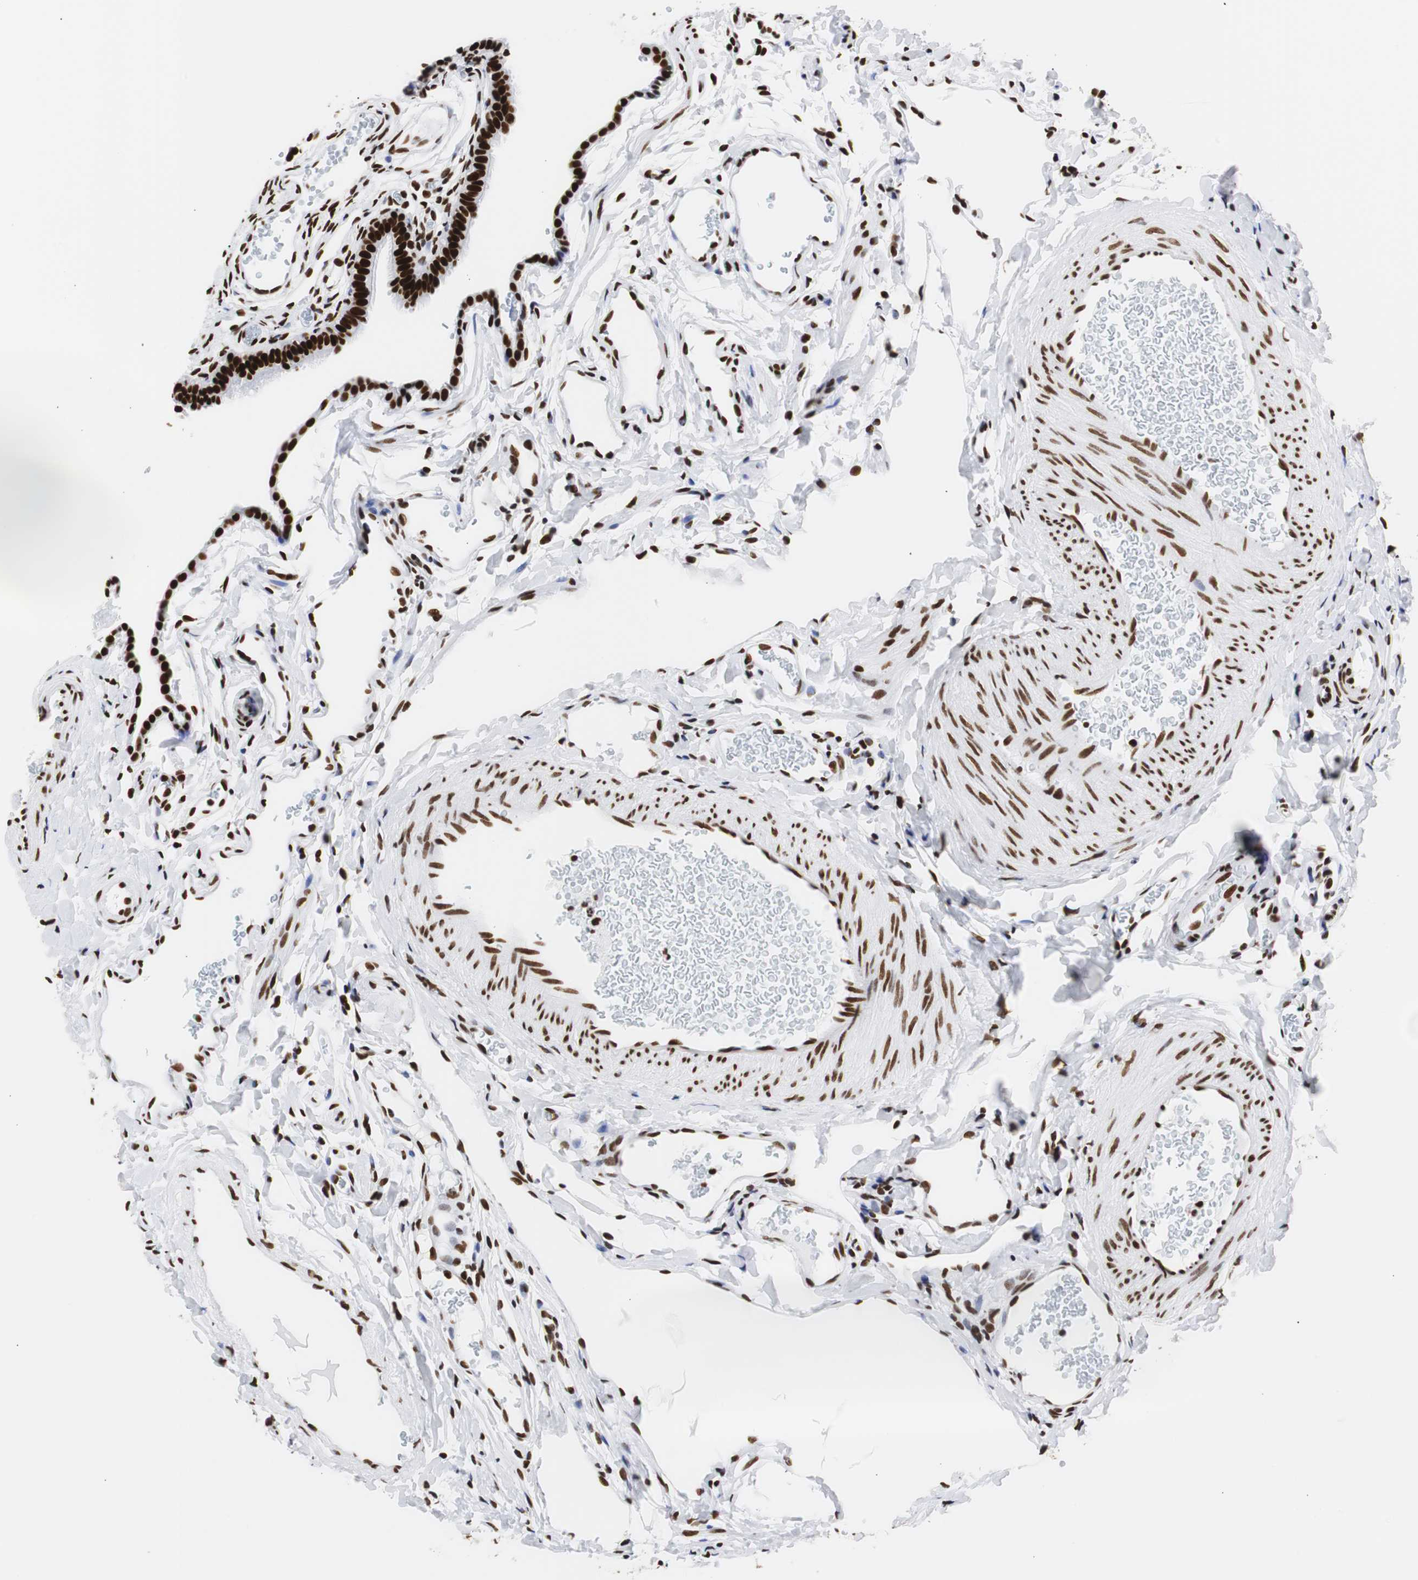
{"staining": {"intensity": "strong", "quantity": ">75%", "location": "nuclear"}, "tissue": "fallopian tube", "cell_type": "Glandular cells", "image_type": "normal", "snomed": [{"axis": "morphology", "description": "Normal tissue, NOS"}, {"axis": "topography", "description": "Fallopian tube"}, {"axis": "topography", "description": "Placenta"}], "caption": "IHC of unremarkable fallopian tube shows high levels of strong nuclear positivity in approximately >75% of glandular cells. (Brightfield microscopy of DAB IHC at high magnification).", "gene": "HNRNPH2", "patient": {"sex": "female", "age": 34}}